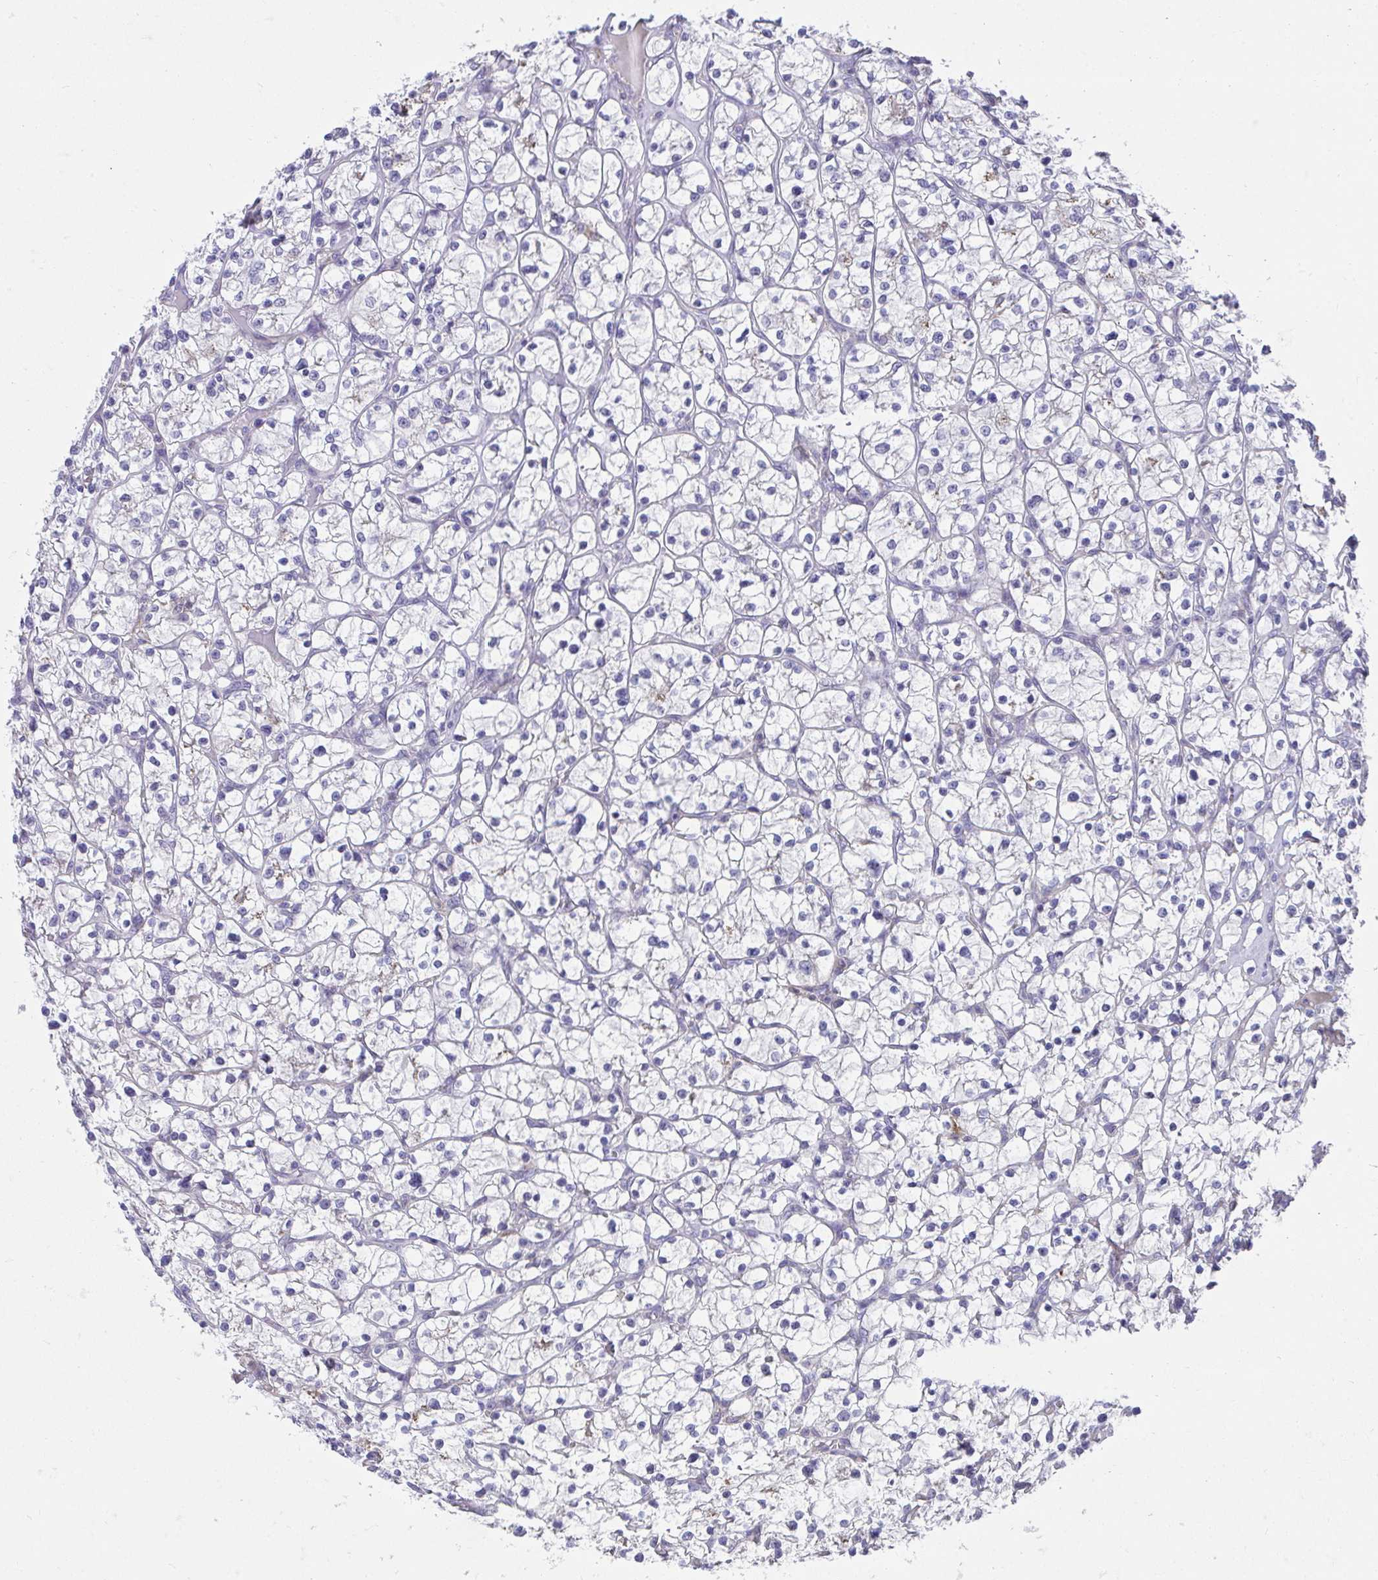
{"staining": {"intensity": "negative", "quantity": "none", "location": "none"}, "tissue": "renal cancer", "cell_type": "Tumor cells", "image_type": "cancer", "snomed": [{"axis": "morphology", "description": "Adenocarcinoma, NOS"}, {"axis": "topography", "description": "Kidney"}], "caption": "Photomicrograph shows no significant protein positivity in tumor cells of renal adenocarcinoma.", "gene": "SLAMF7", "patient": {"sex": "female", "age": 64}}